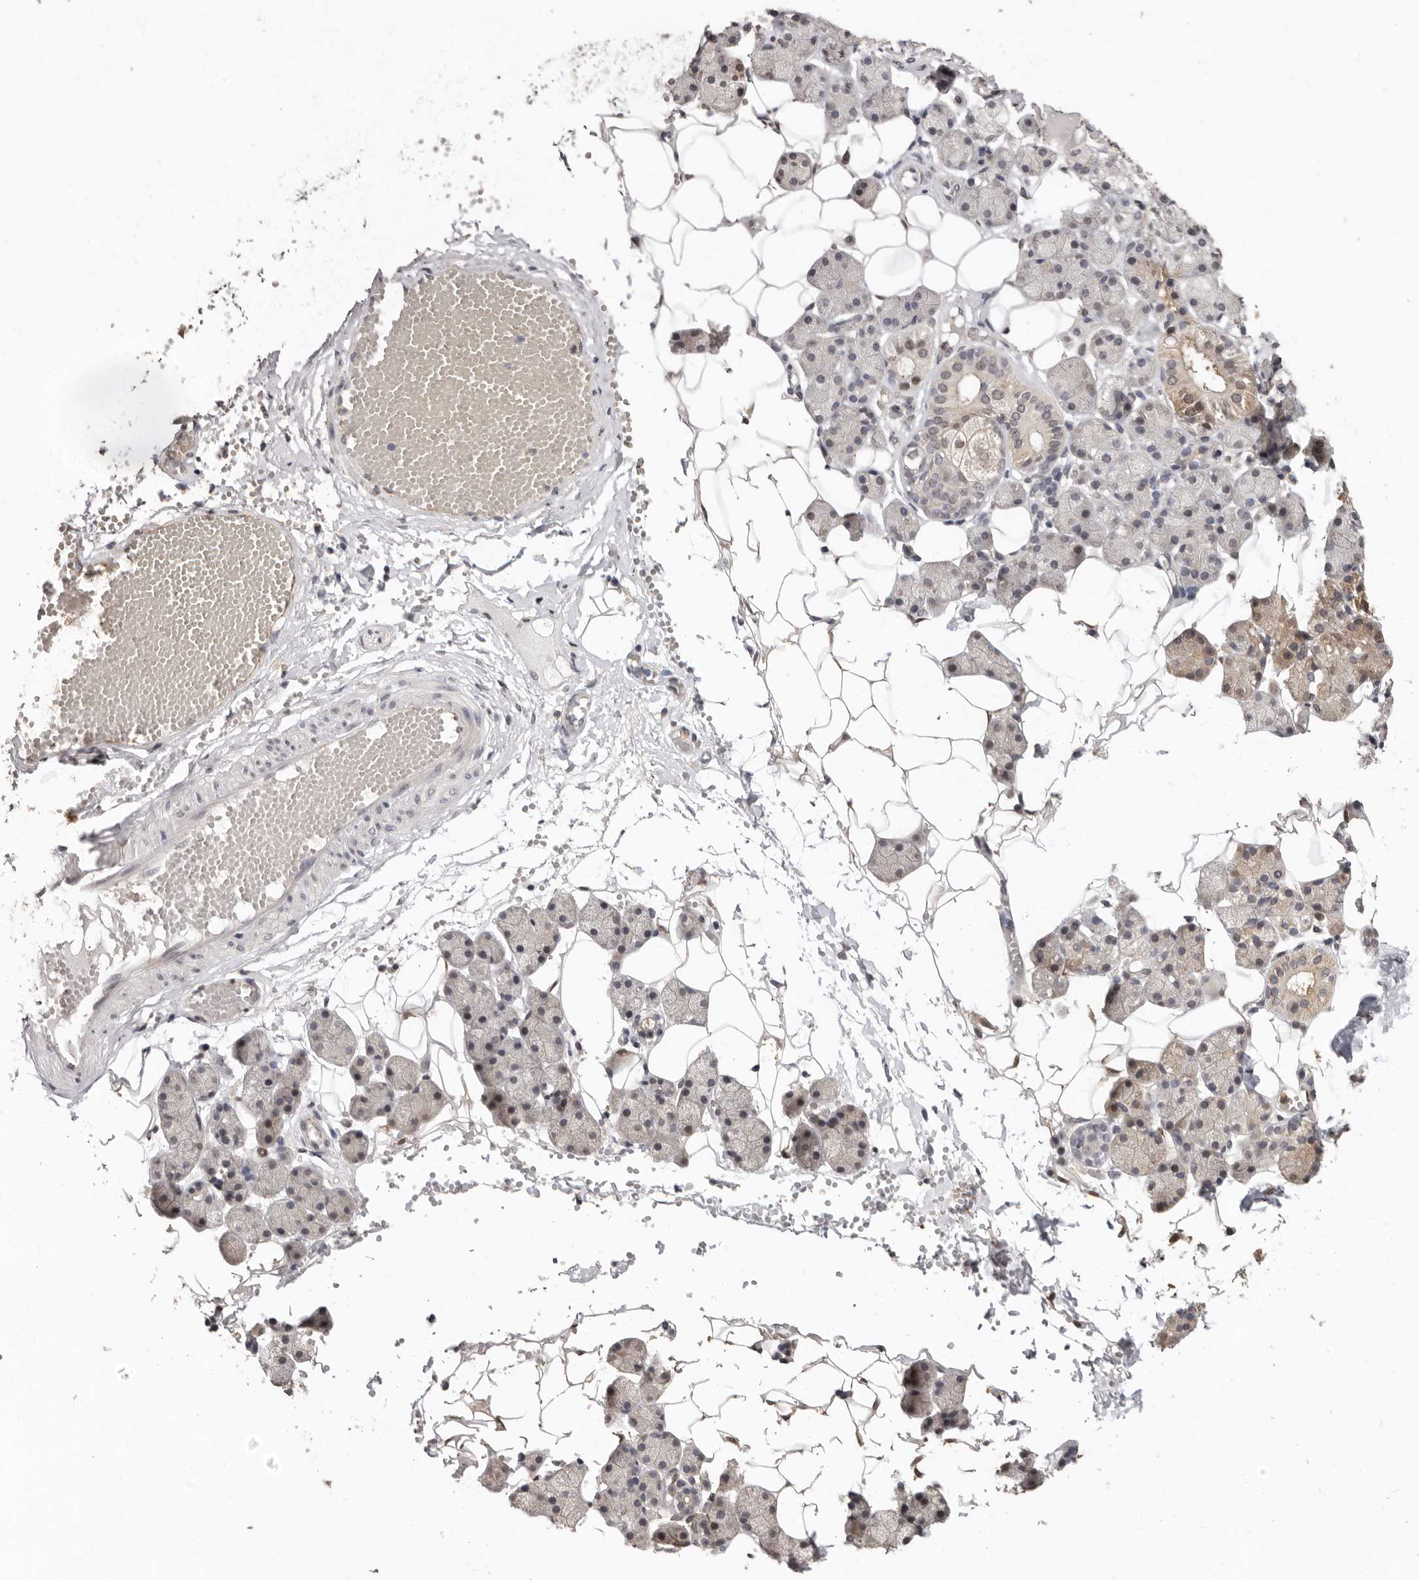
{"staining": {"intensity": "weak", "quantity": "25%-75%", "location": "cytoplasmic/membranous"}, "tissue": "salivary gland", "cell_type": "Glandular cells", "image_type": "normal", "snomed": [{"axis": "morphology", "description": "Normal tissue, NOS"}, {"axis": "topography", "description": "Salivary gland"}], "caption": "A high-resolution histopathology image shows immunohistochemistry (IHC) staining of unremarkable salivary gland, which exhibits weak cytoplasmic/membranous expression in about 25%-75% of glandular cells.", "gene": "SULT1E1", "patient": {"sex": "female", "age": 33}}